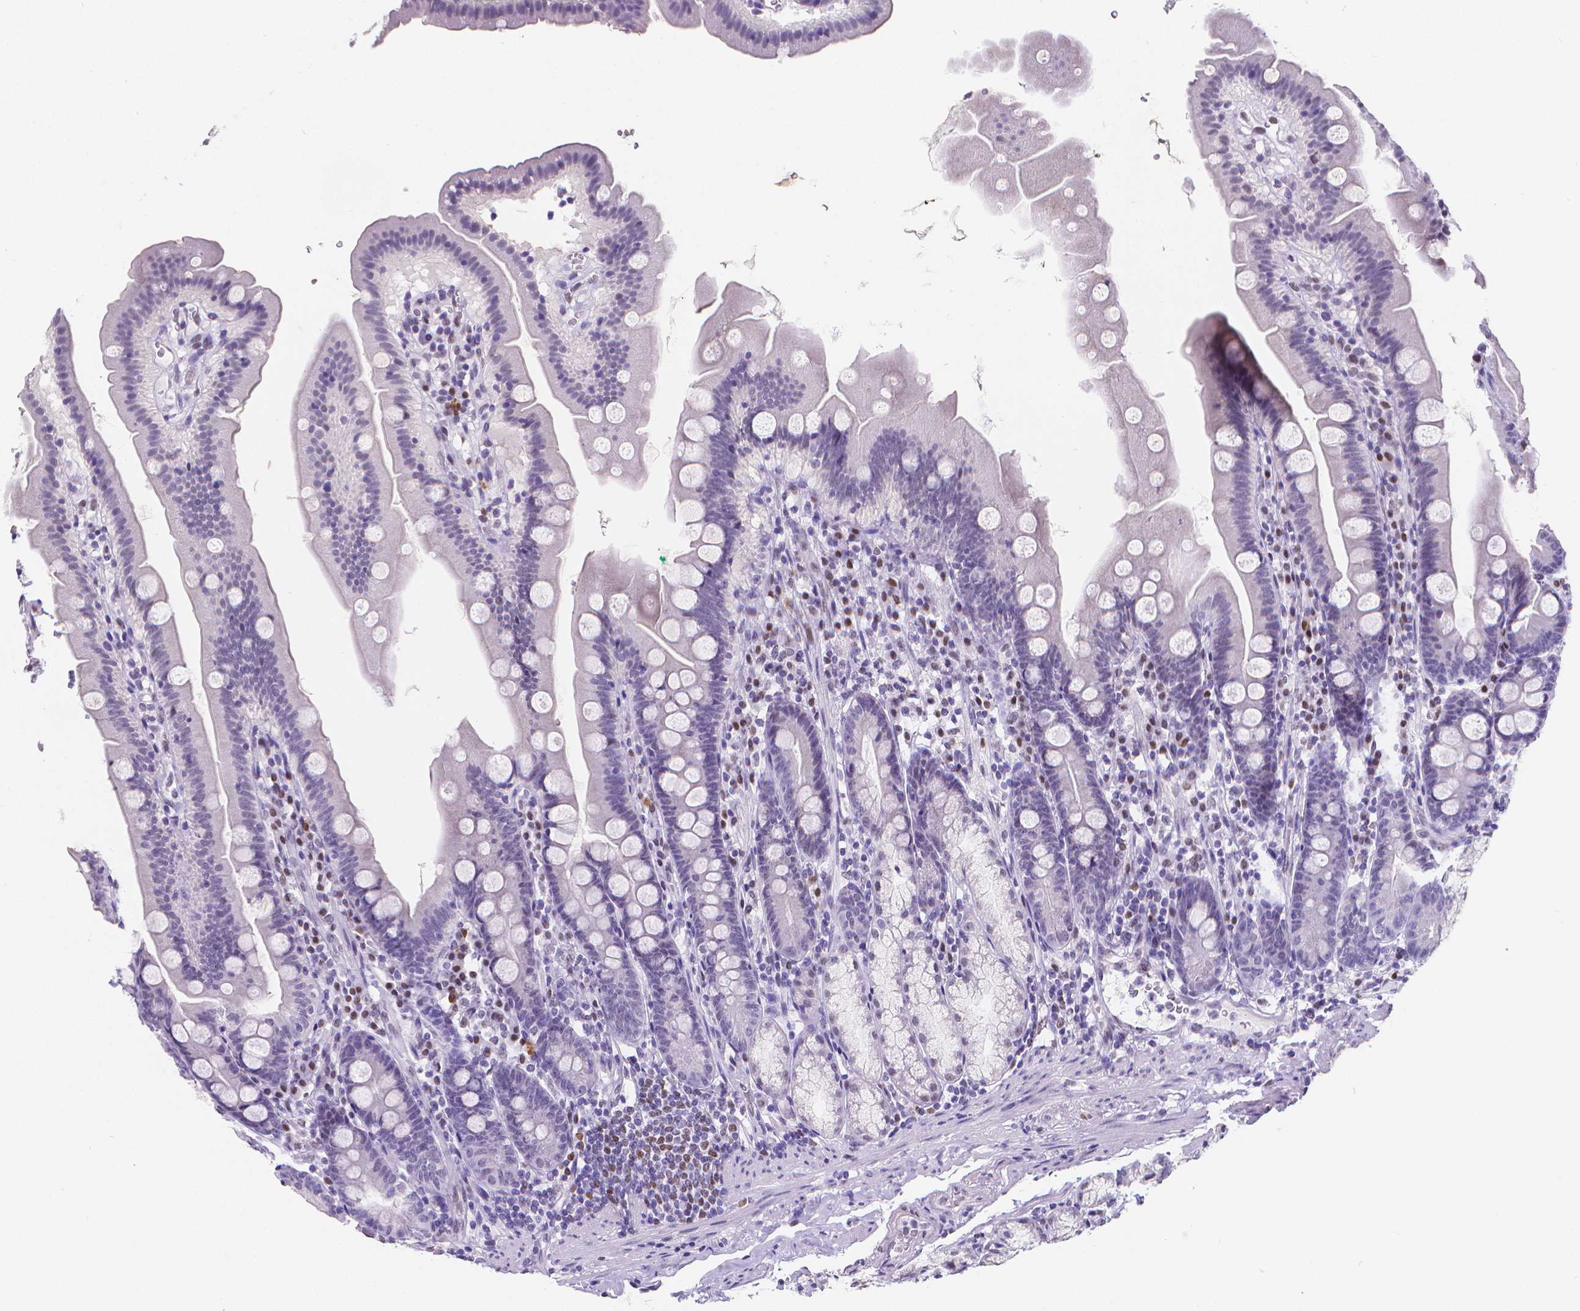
{"staining": {"intensity": "negative", "quantity": "none", "location": "none"}, "tissue": "duodenum", "cell_type": "Glandular cells", "image_type": "normal", "snomed": [{"axis": "morphology", "description": "Normal tissue, NOS"}, {"axis": "topography", "description": "Duodenum"}], "caption": "Micrograph shows no significant protein expression in glandular cells of benign duodenum.", "gene": "MEF2C", "patient": {"sex": "female", "age": 67}}